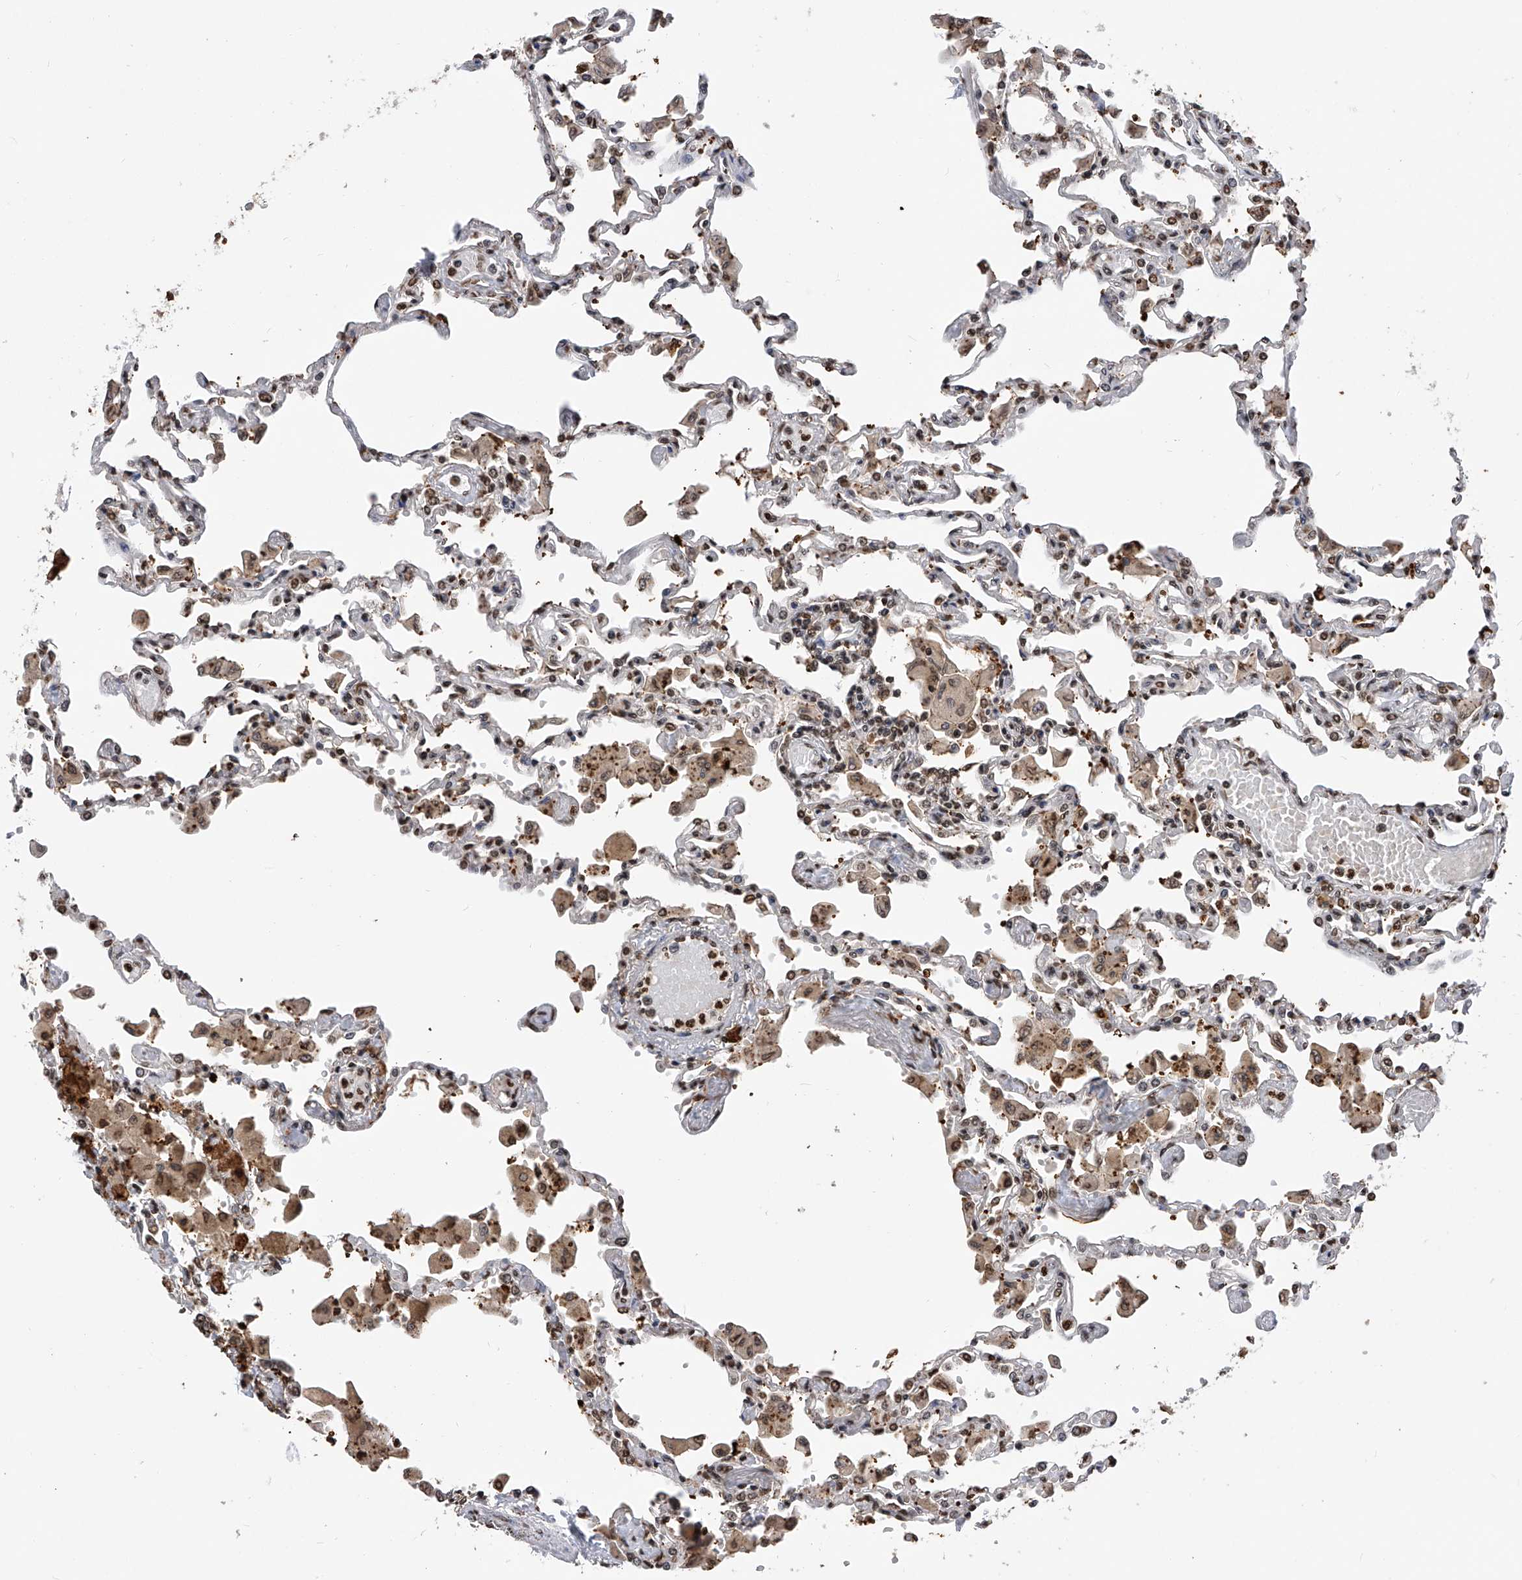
{"staining": {"intensity": "weak", "quantity": "25%-75%", "location": "nuclear"}, "tissue": "lung", "cell_type": "Alveolar cells", "image_type": "normal", "snomed": [{"axis": "morphology", "description": "Normal tissue, NOS"}, {"axis": "topography", "description": "Bronchus"}, {"axis": "topography", "description": "Lung"}], "caption": "Weak nuclear expression is present in approximately 25%-75% of alveolar cells in benign lung.", "gene": "CFAP410", "patient": {"sex": "female", "age": 49}}